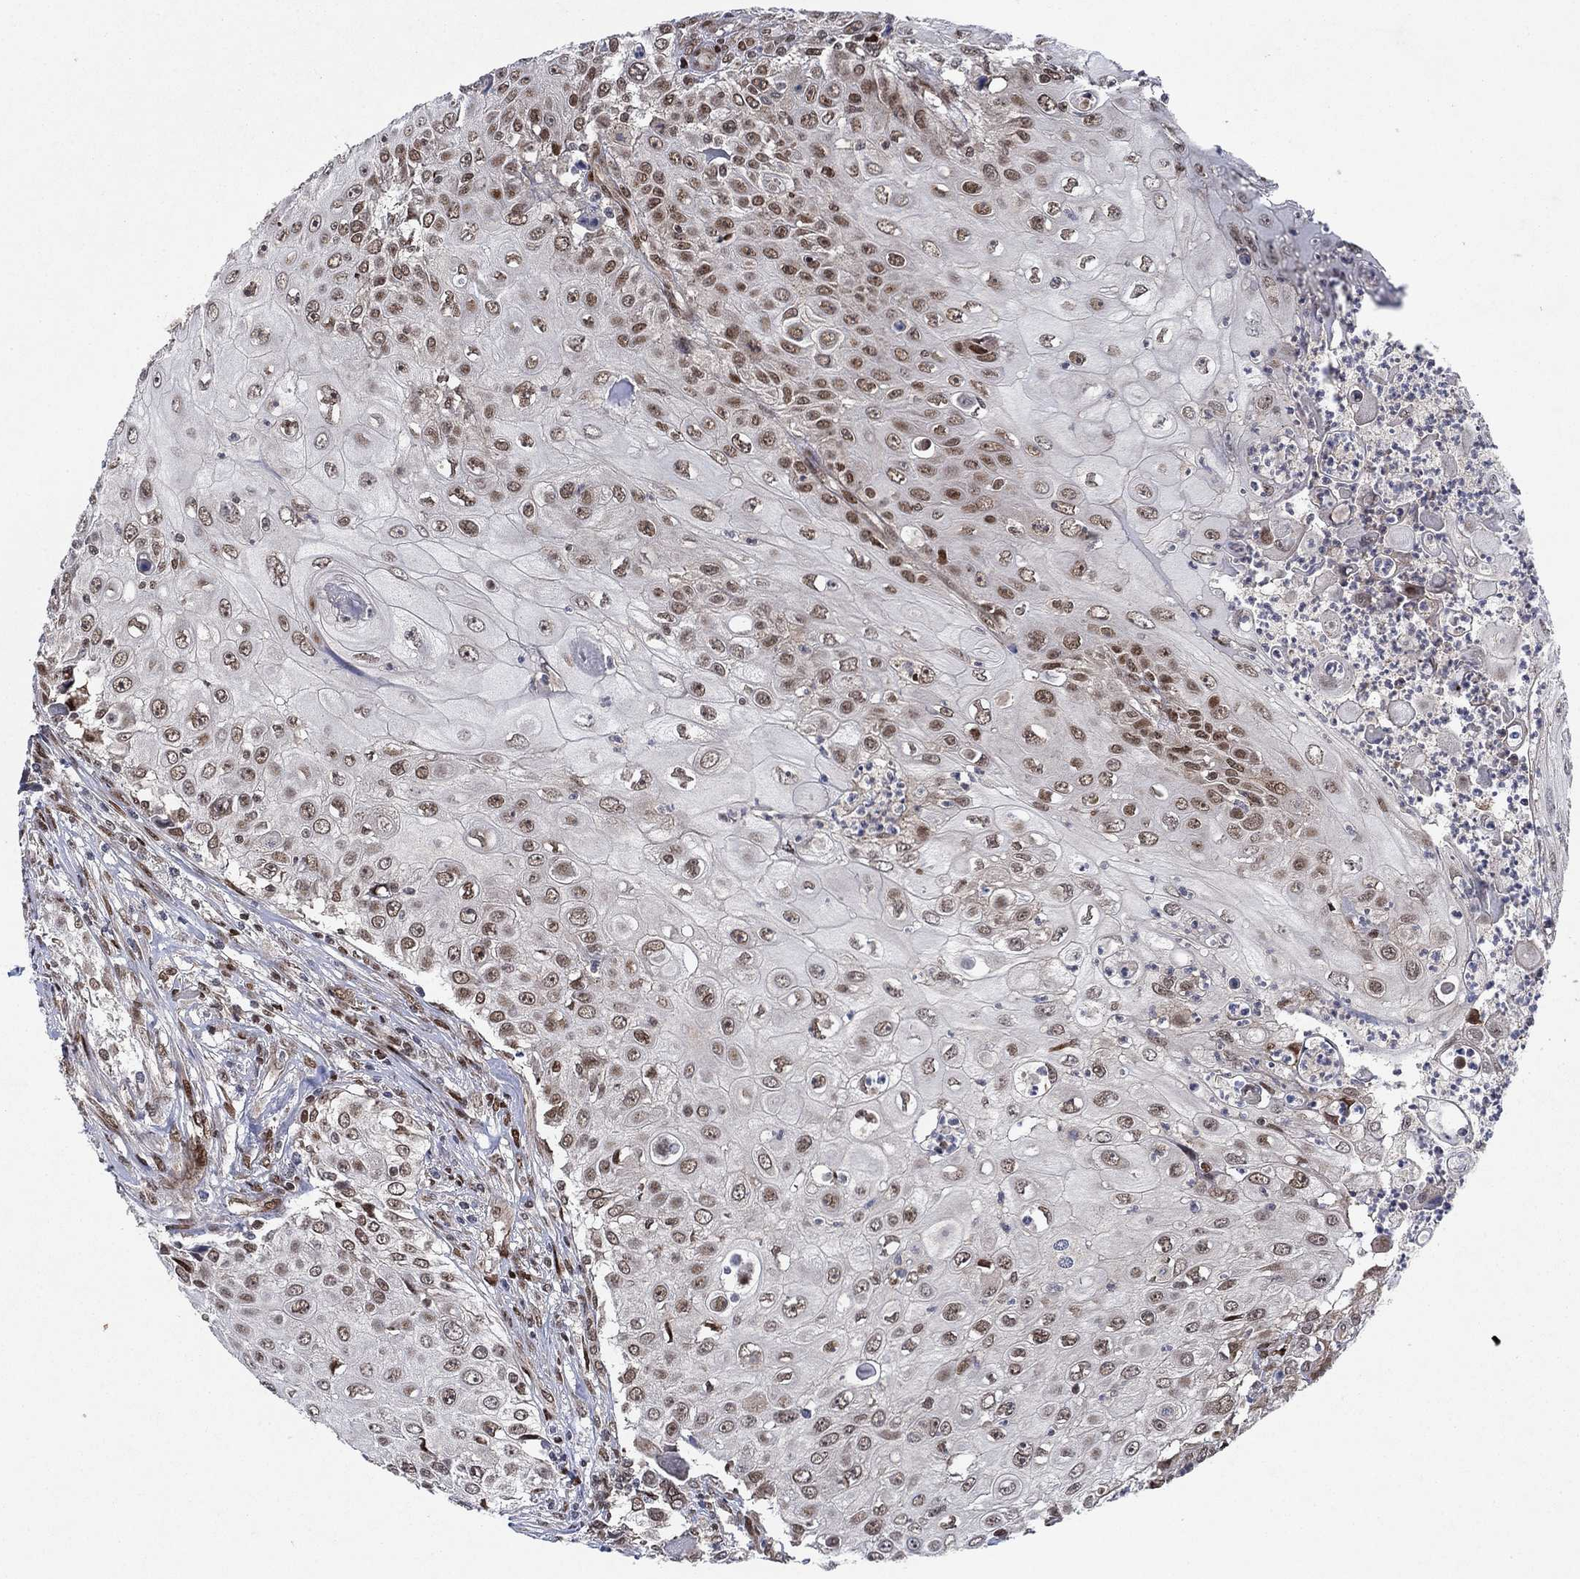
{"staining": {"intensity": "moderate", "quantity": "25%-75%", "location": "nuclear"}, "tissue": "urothelial cancer", "cell_type": "Tumor cells", "image_type": "cancer", "snomed": [{"axis": "morphology", "description": "Urothelial carcinoma, High grade"}, {"axis": "topography", "description": "Urinary bladder"}], "caption": "Protein expression by immunohistochemistry demonstrates moderate nuclear positivity in about 25%-75% of tumor cells in high-grade urothelial carcinoma.", "gene": "PRICKLE4", "patient": {"sex": "female", "age": 79}}